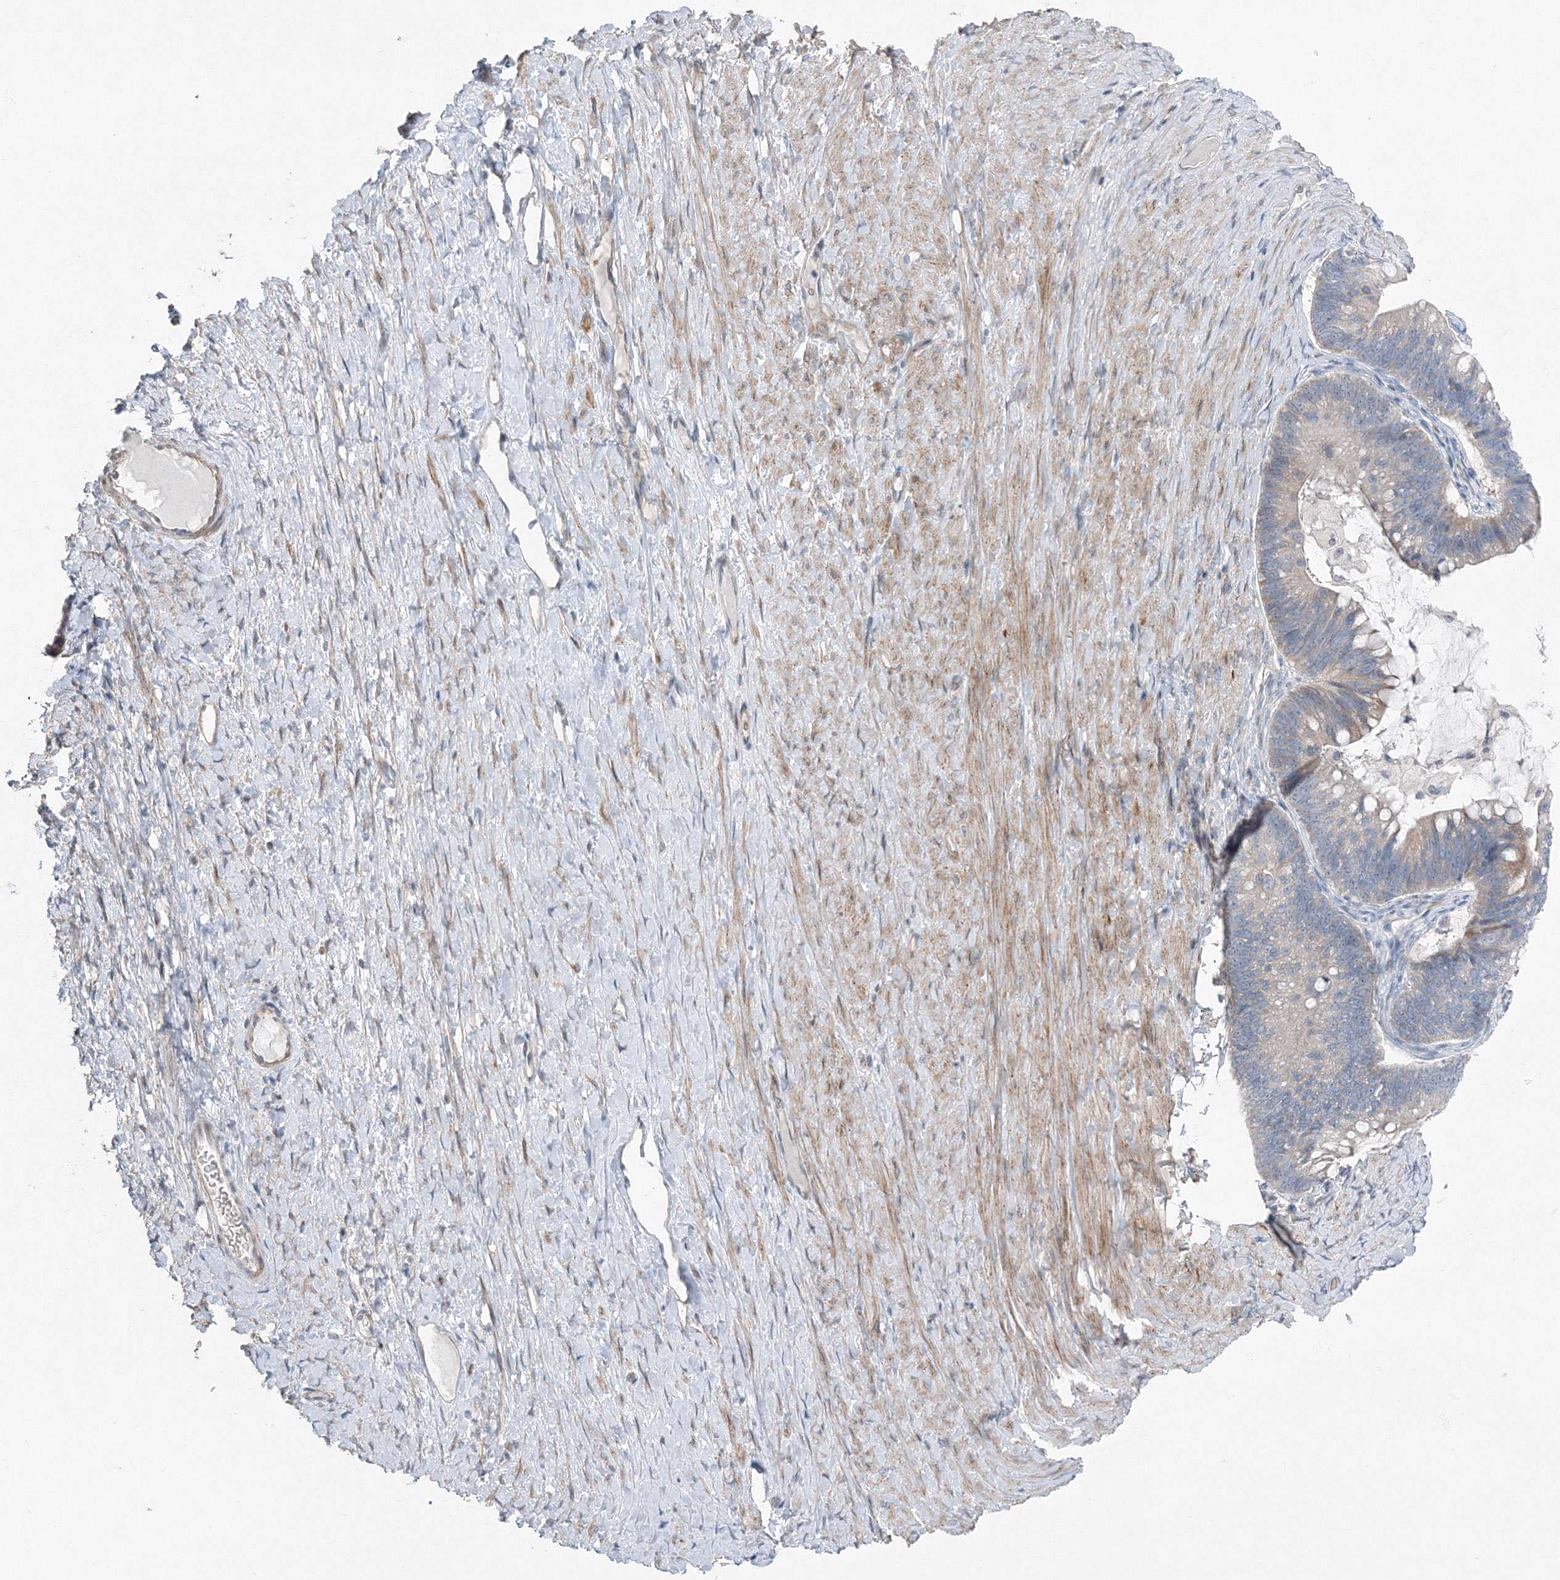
{"staining": {"intensity": "negative", "quantity": "none", "location": "none"}, "tissue": "ovarian cancer", "cell_type": "Tumor cells", "image_type": "cancer", "snomed": [{"axis": "morphology", "description": "Cystadenocarcinoma, mucinous, NOS"}, {"axis": "topography", "description": "Ovary"}], "caption": "Tumor cells show no significant protein staining in ovarian cancer (mucinous cystadenocarcinoma).", "gene": "AASDH", "patient": {"sex": "female", "age": 61}}